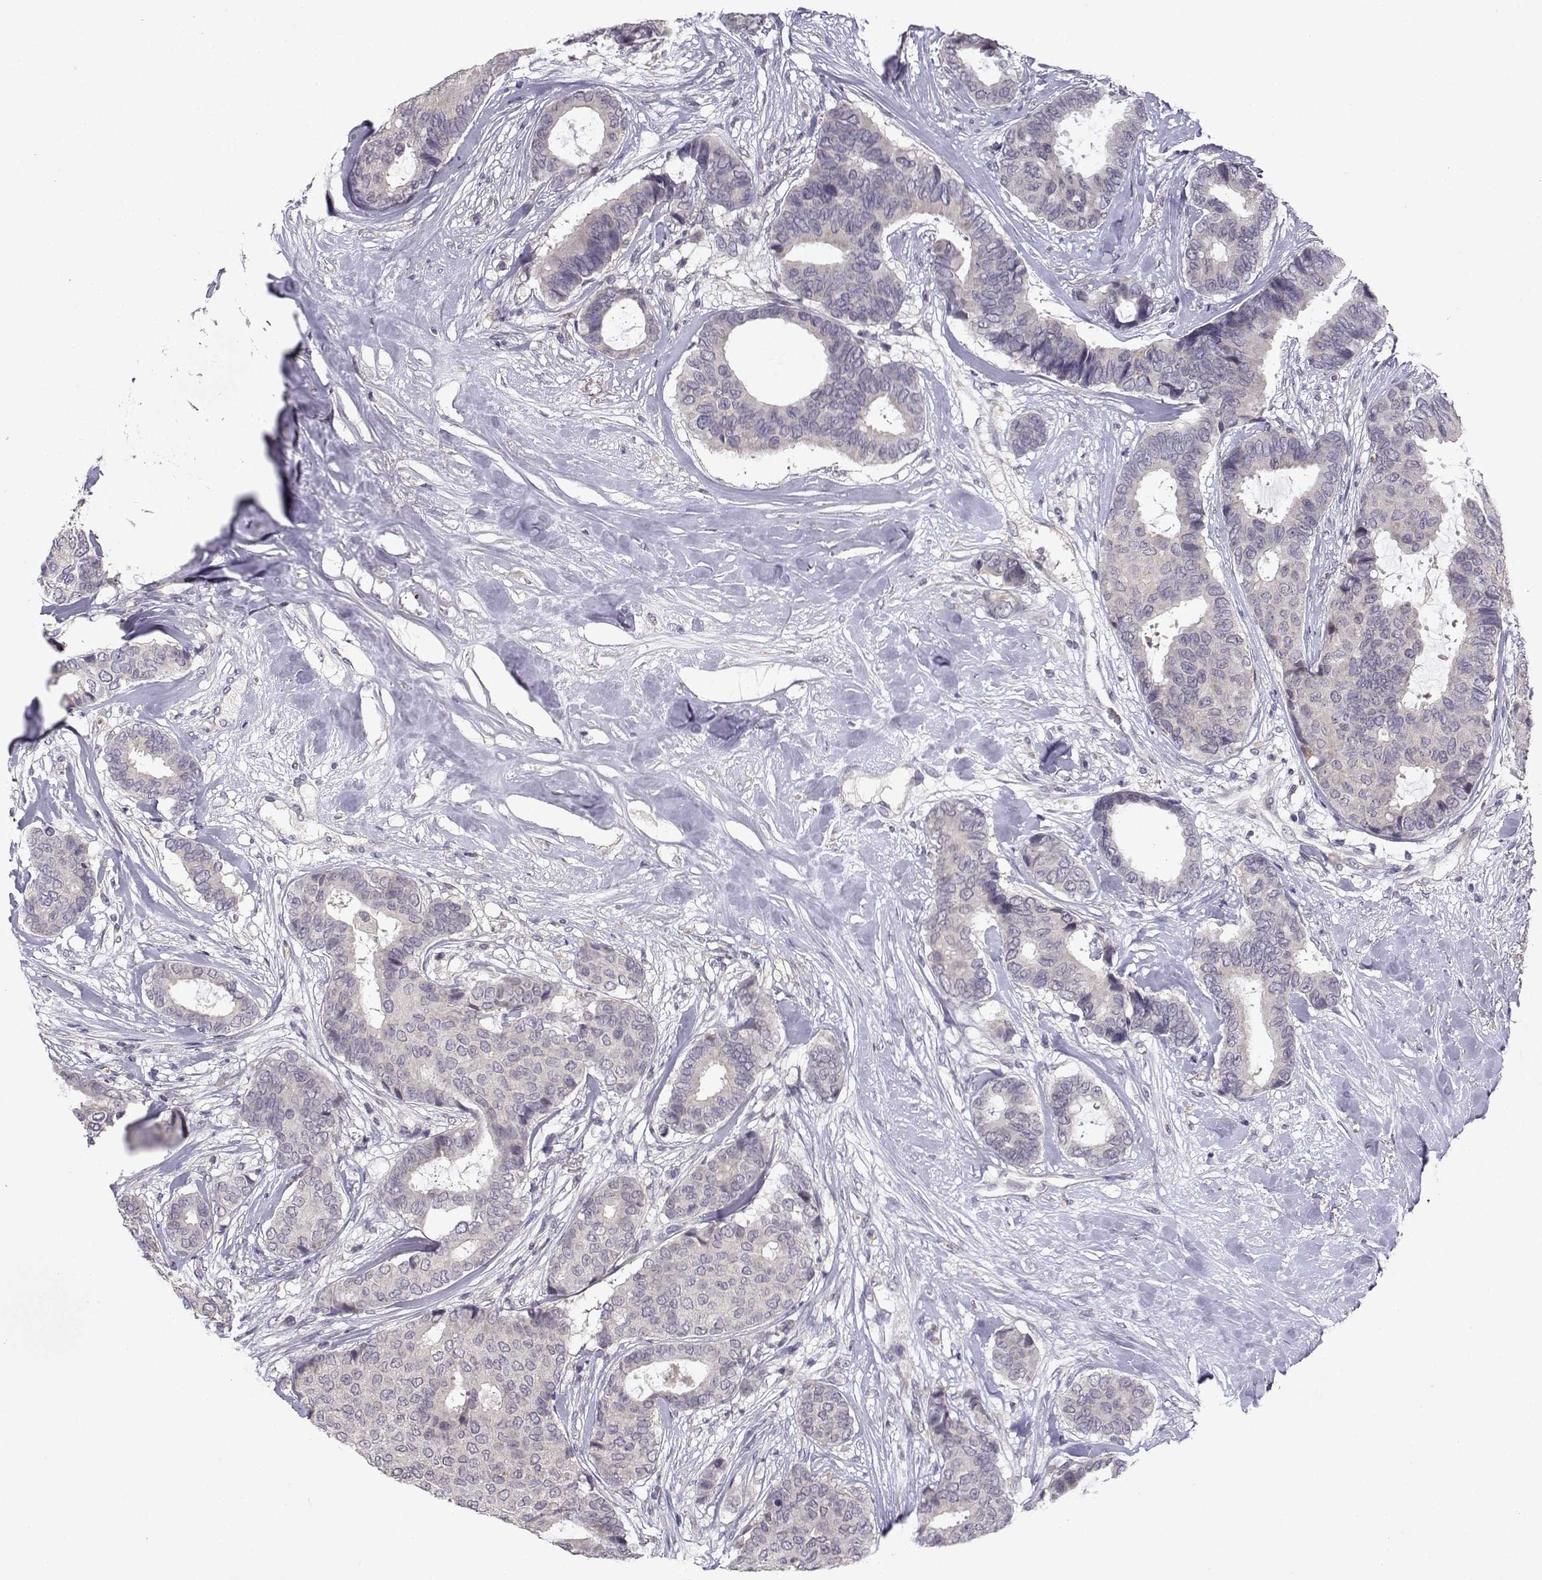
{"staining": {"intensity": "negative", "quantity": "none", "location": "none"}, "tissue": "breast cancer", "cell_type": "Tumor cells", "image_type": "cancer", "snomed": [{"axis": "morphology", "description": "Duct carcinoma"}, {"axis": "topography", "description": "Breast"}], "caption": "An image of human breast cancer is negative for staining in tumor cells.", "gene": "BMX", "patient": {"sex": "female", "age": 75}}